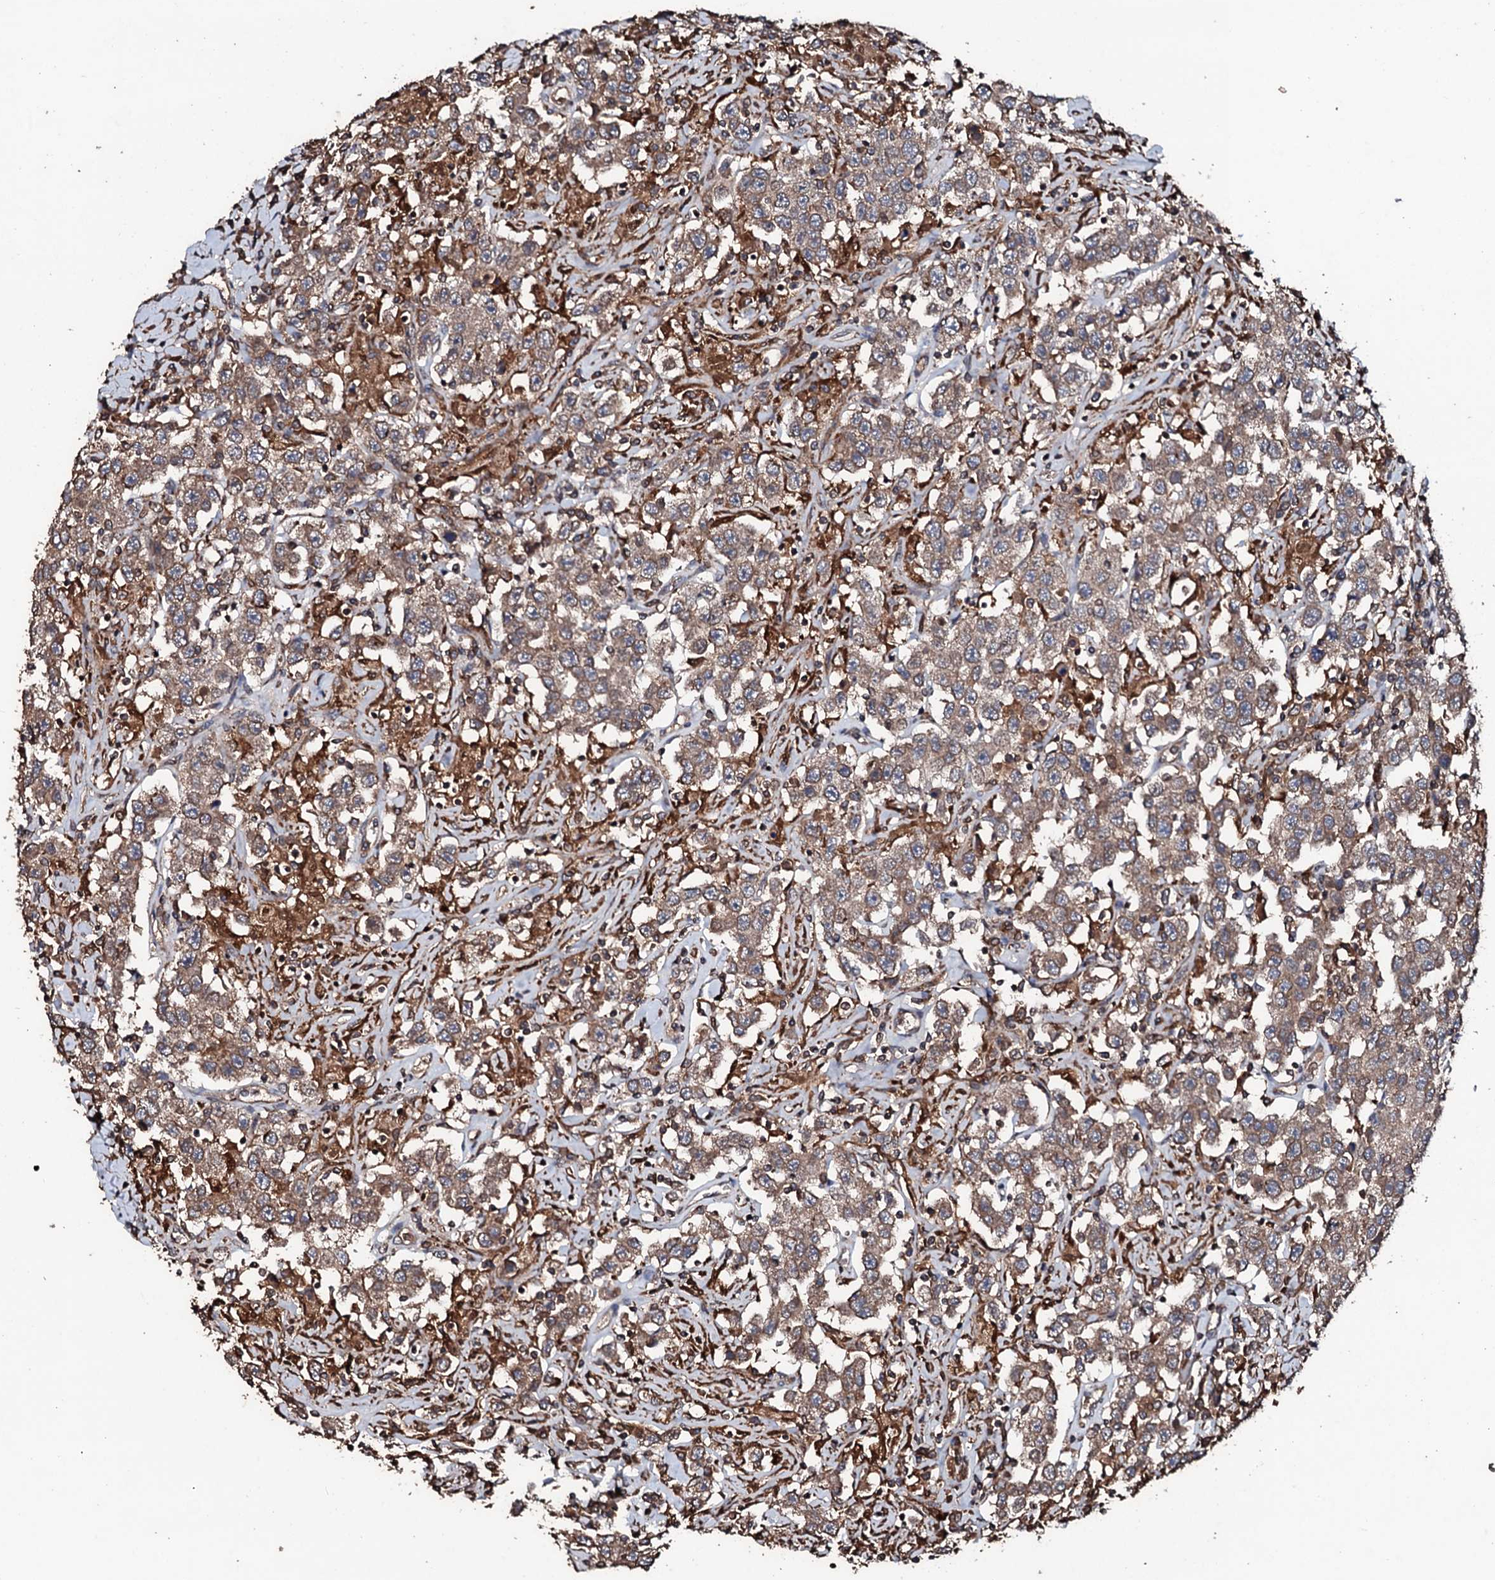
{"staining": {"intensity": "moderate", "quantity": ">75%", "location": "cytoplasmic/membranous"}, "tissue": "testis cancer", "cell_type": "Tumor cells", "image_type": "cancer", "snomed": [{"axis": "morphology", "description": "Seminoma, NOS"}, {"axis": "topography", "description": "Testis"}], "caption": "IHC photomicrograph of neoplastic tissue: testis seminoma stained using IHC shows medium levels of moderate protein expression localized specifically in the cytoplasmic/membranous of tumor cells, appearing as a cytoplasmic/membranous brown color.", "gene": "SDHAF2", "patient": {"sex": "male", "age": 41}}